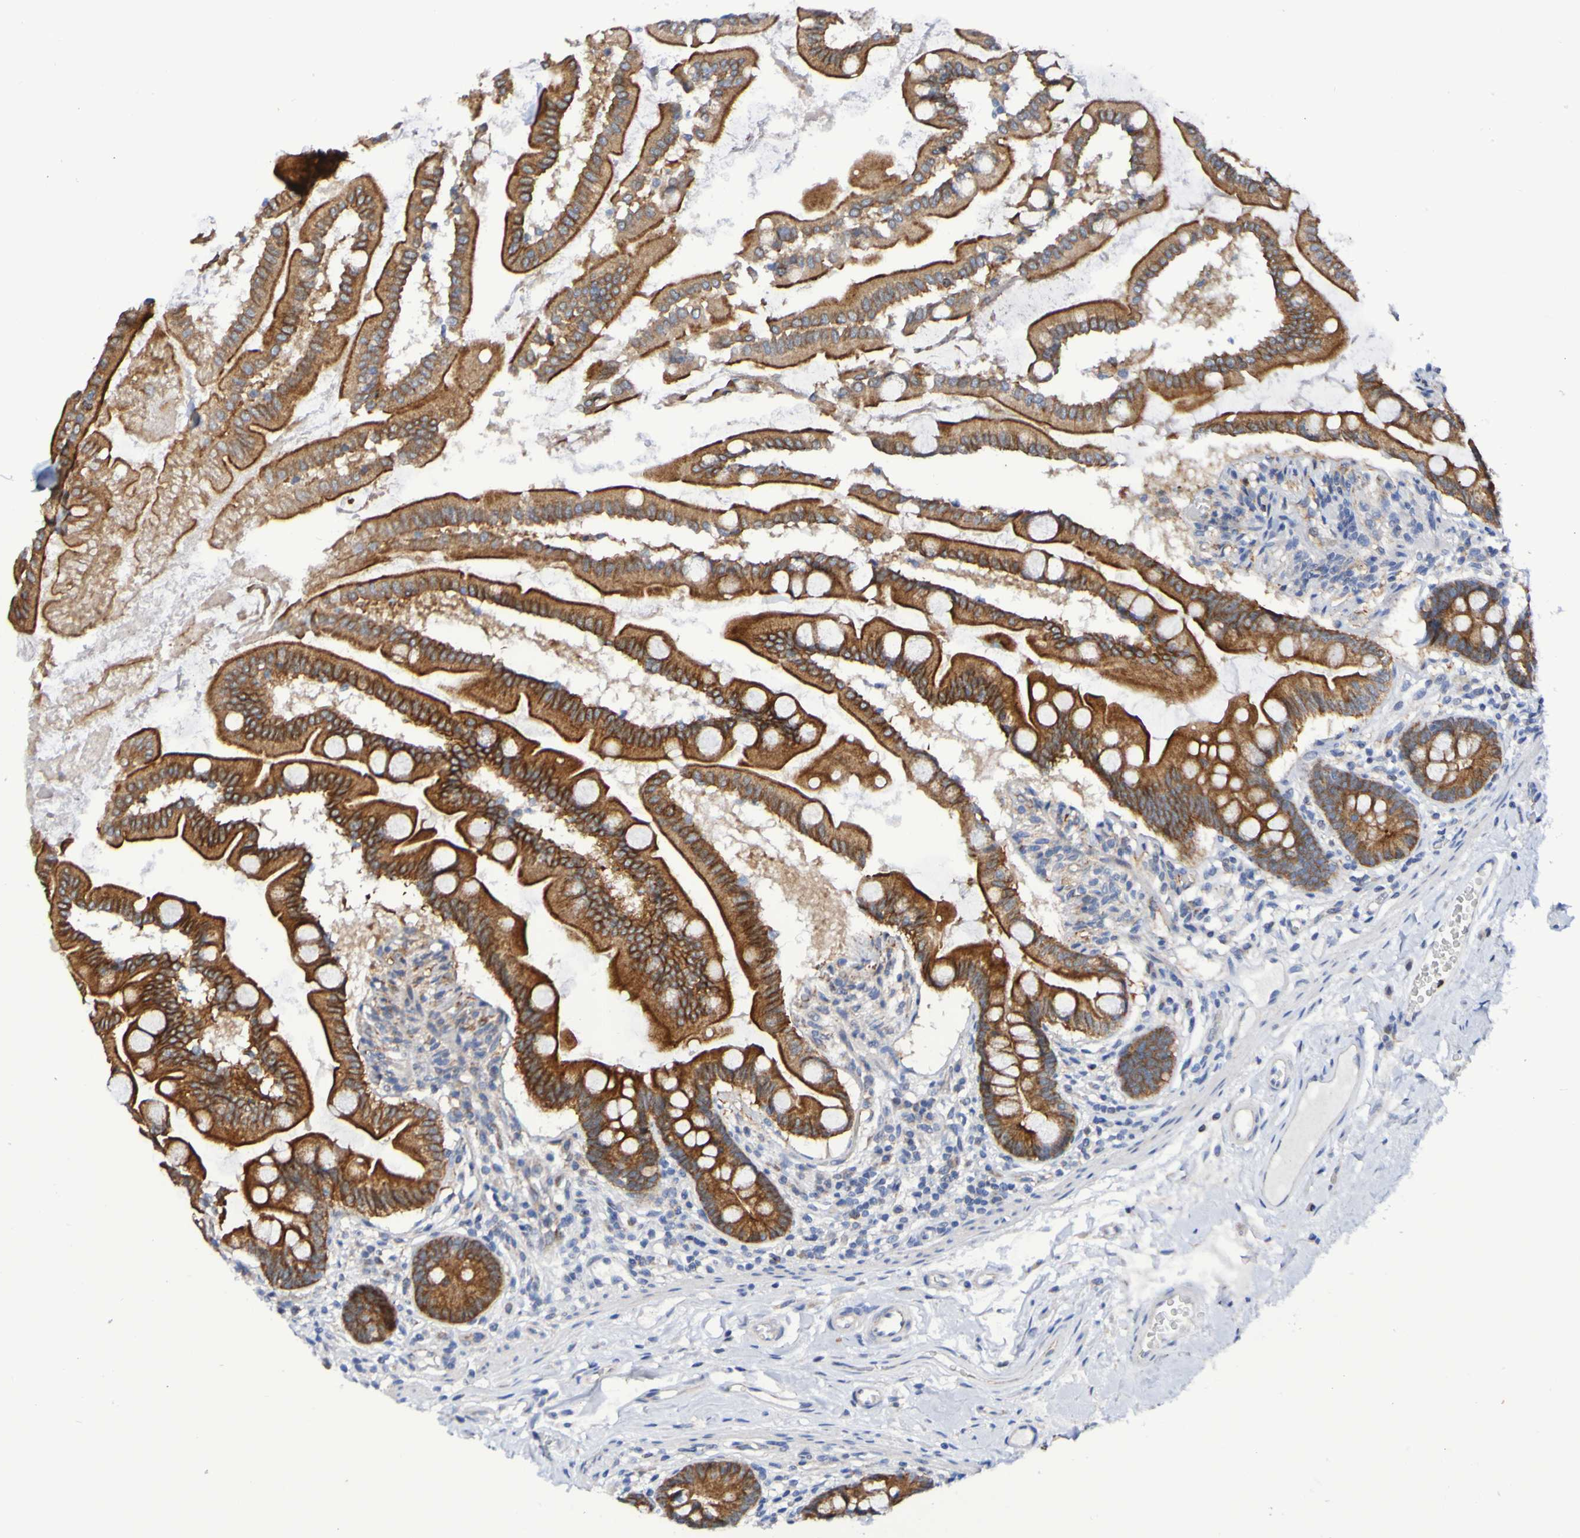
{"staining": {"intensity": "strong", "quantity": ">75%", "location": "cytoplasmic/membranous"}, "tissue": "small intestine", "cell_type": "Glandular cells", "image_type": "normal", "snomed": [{"axis": "morphology", "description": "Normal tissue, NOS"}, {"axis": "topography", "description": "Small intestine"}], "caption": "A high-resolution photomicrograph shows IHC staining of unremarkable small intestine, which demonstrates strong cytoplasmic/membranous positivity in about >75% of glandular cells.", "gene": "GJB1", "patient": {"sex": "female", "age": 56}}